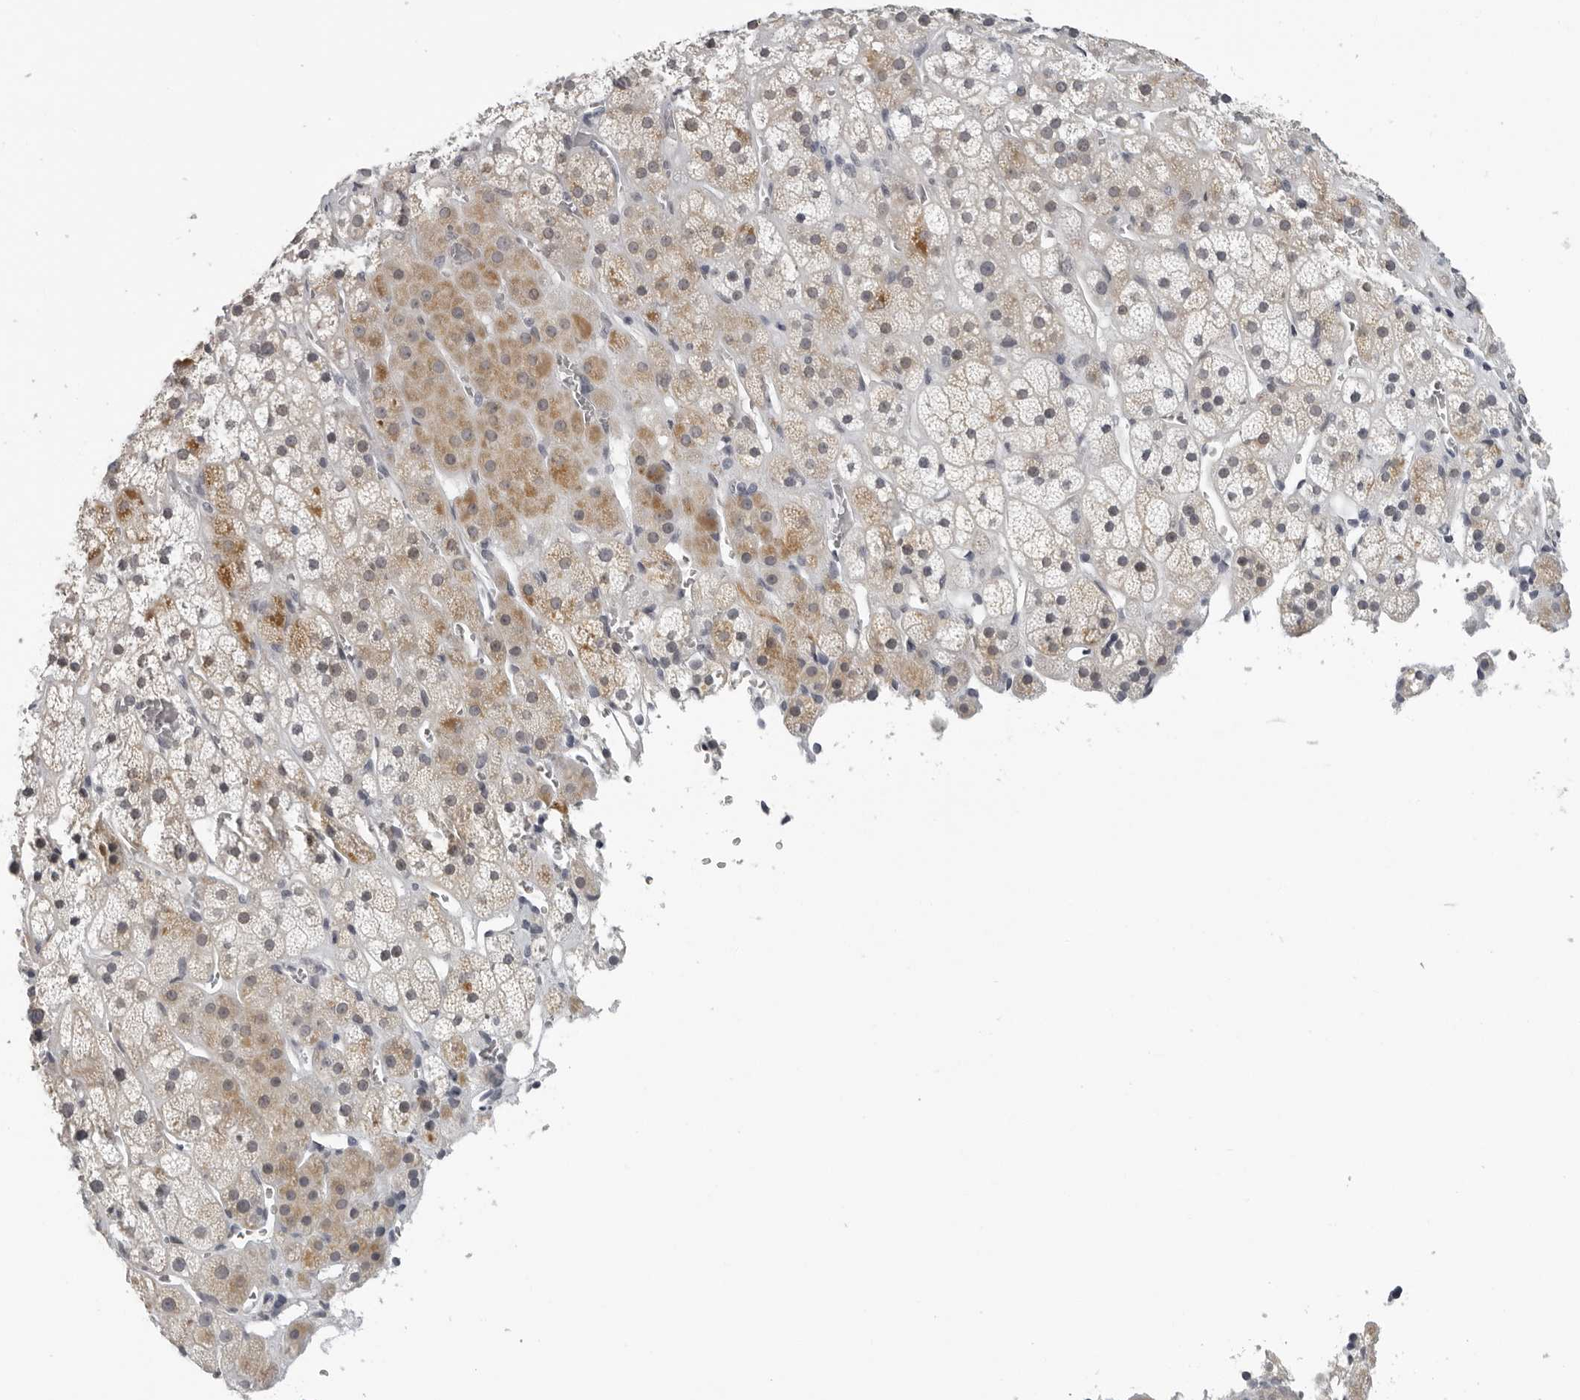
{"staining": {"intensity": "moderate", "quantity": "<25%", "location": "cytoplasmic/membranous"}, "tissue": "adrenal gland", "cell_type": "Glandular cells", "image_type": "normal", "snomed": [{"axis": "morphology", "description": "Normal tissue, NOS"}, {"axis": "topography", "description": "Adrenal gland"}], "caption": "This image reveals unremarkable adrenal gland stained with immunohistochemistry (IHC) to label a protein in brown. The cytoplasmic/membranous of glandular cells show moderate positivity for the protein. Nuclei are counter-stained blue.", "gene": "OPLAH", "patient": {"sex": "male", "age": 57}}